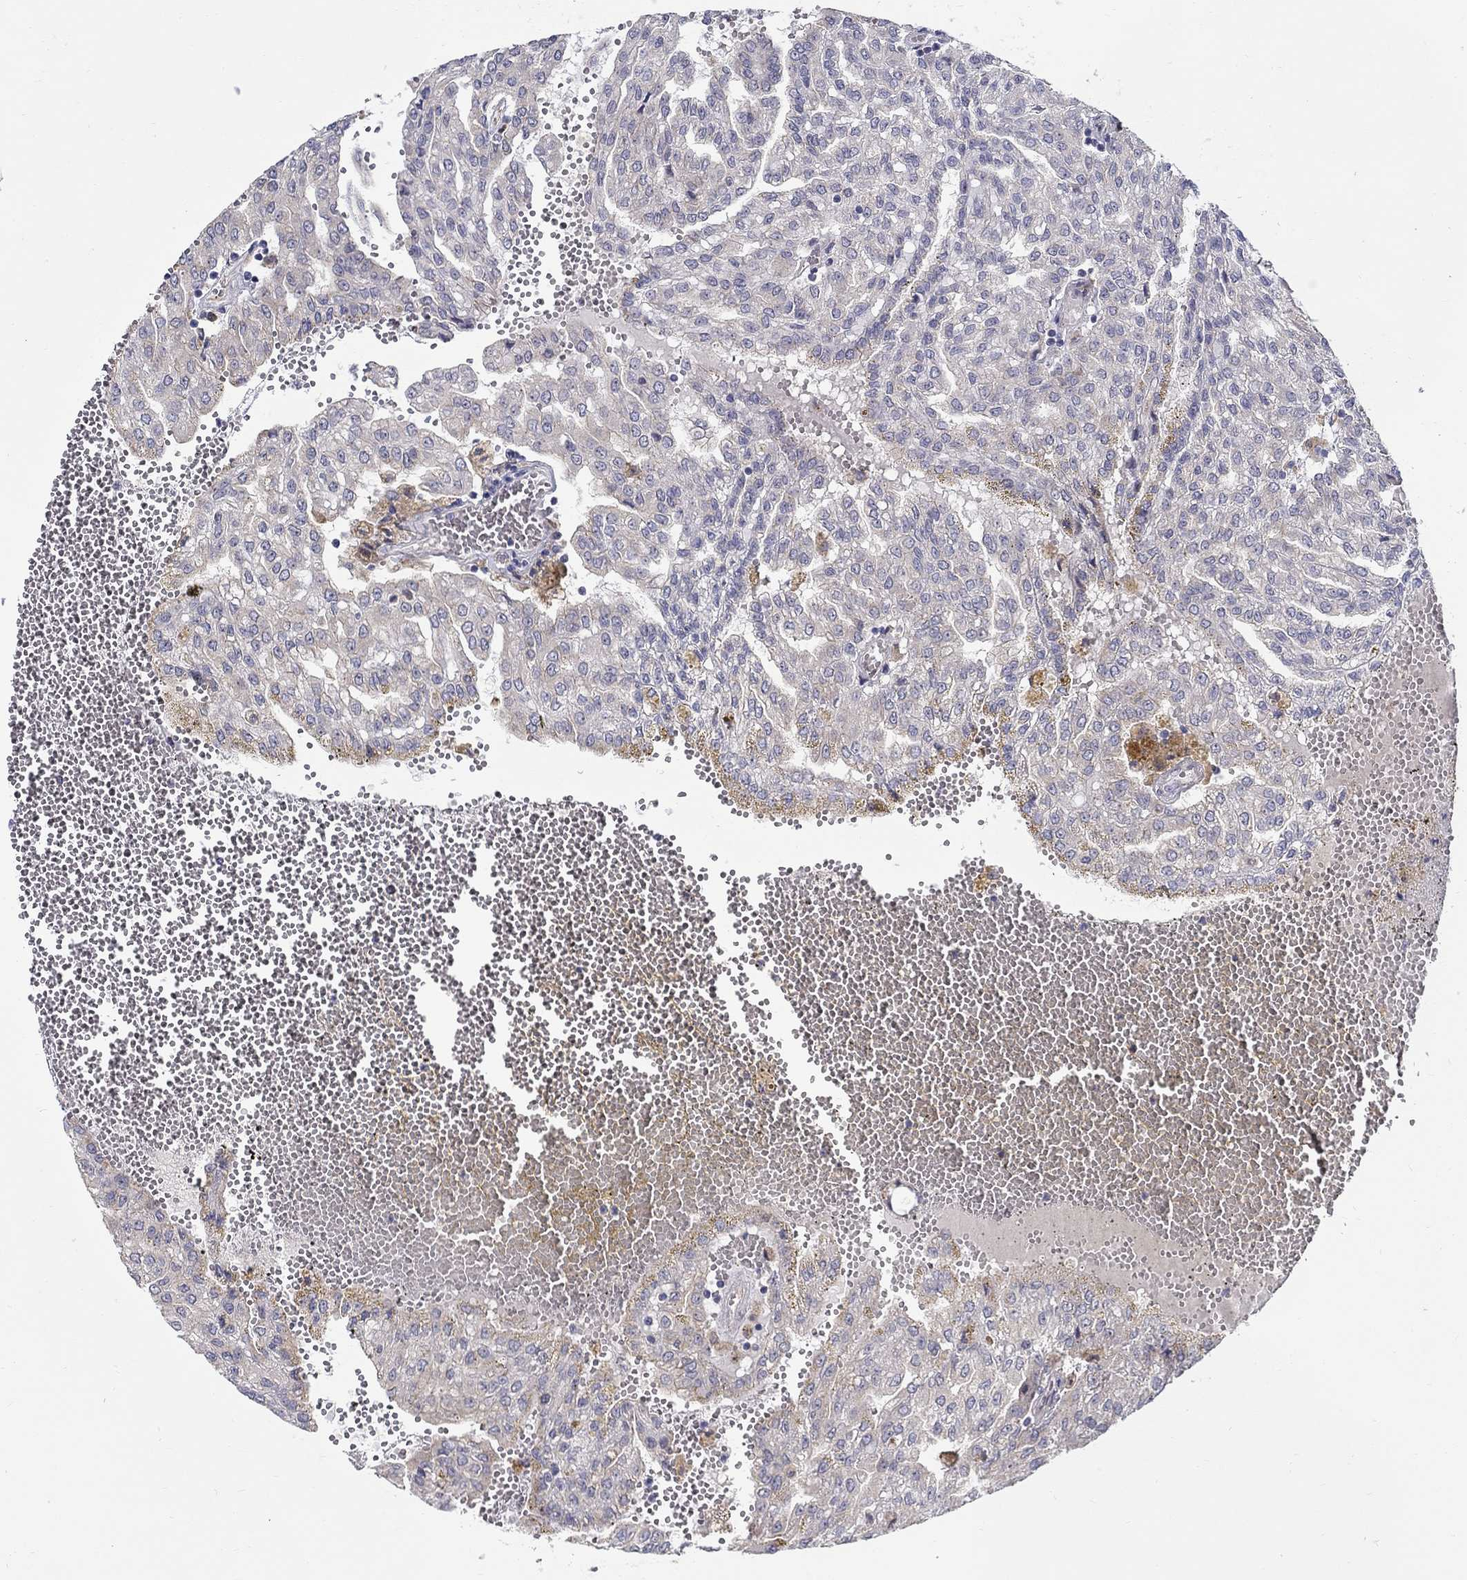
{"staining": {"intensity": "negative", "quantity": "none", "location": "none"}, "tissue": "renal cancer", "cell_type": "Tumor cells", "image_type": "cancer", "snomed": [{"axis": "morphology", "description": "Adenocarcinoma, NOS"}, {"axis": "topography", "description": "Kidney"}], "caption": "IHC of human adenocarcinoma (renal) shows no expression in tumor cells.", "gene": "QRFPR", "patient": {"sex": "male", "age": 63}}